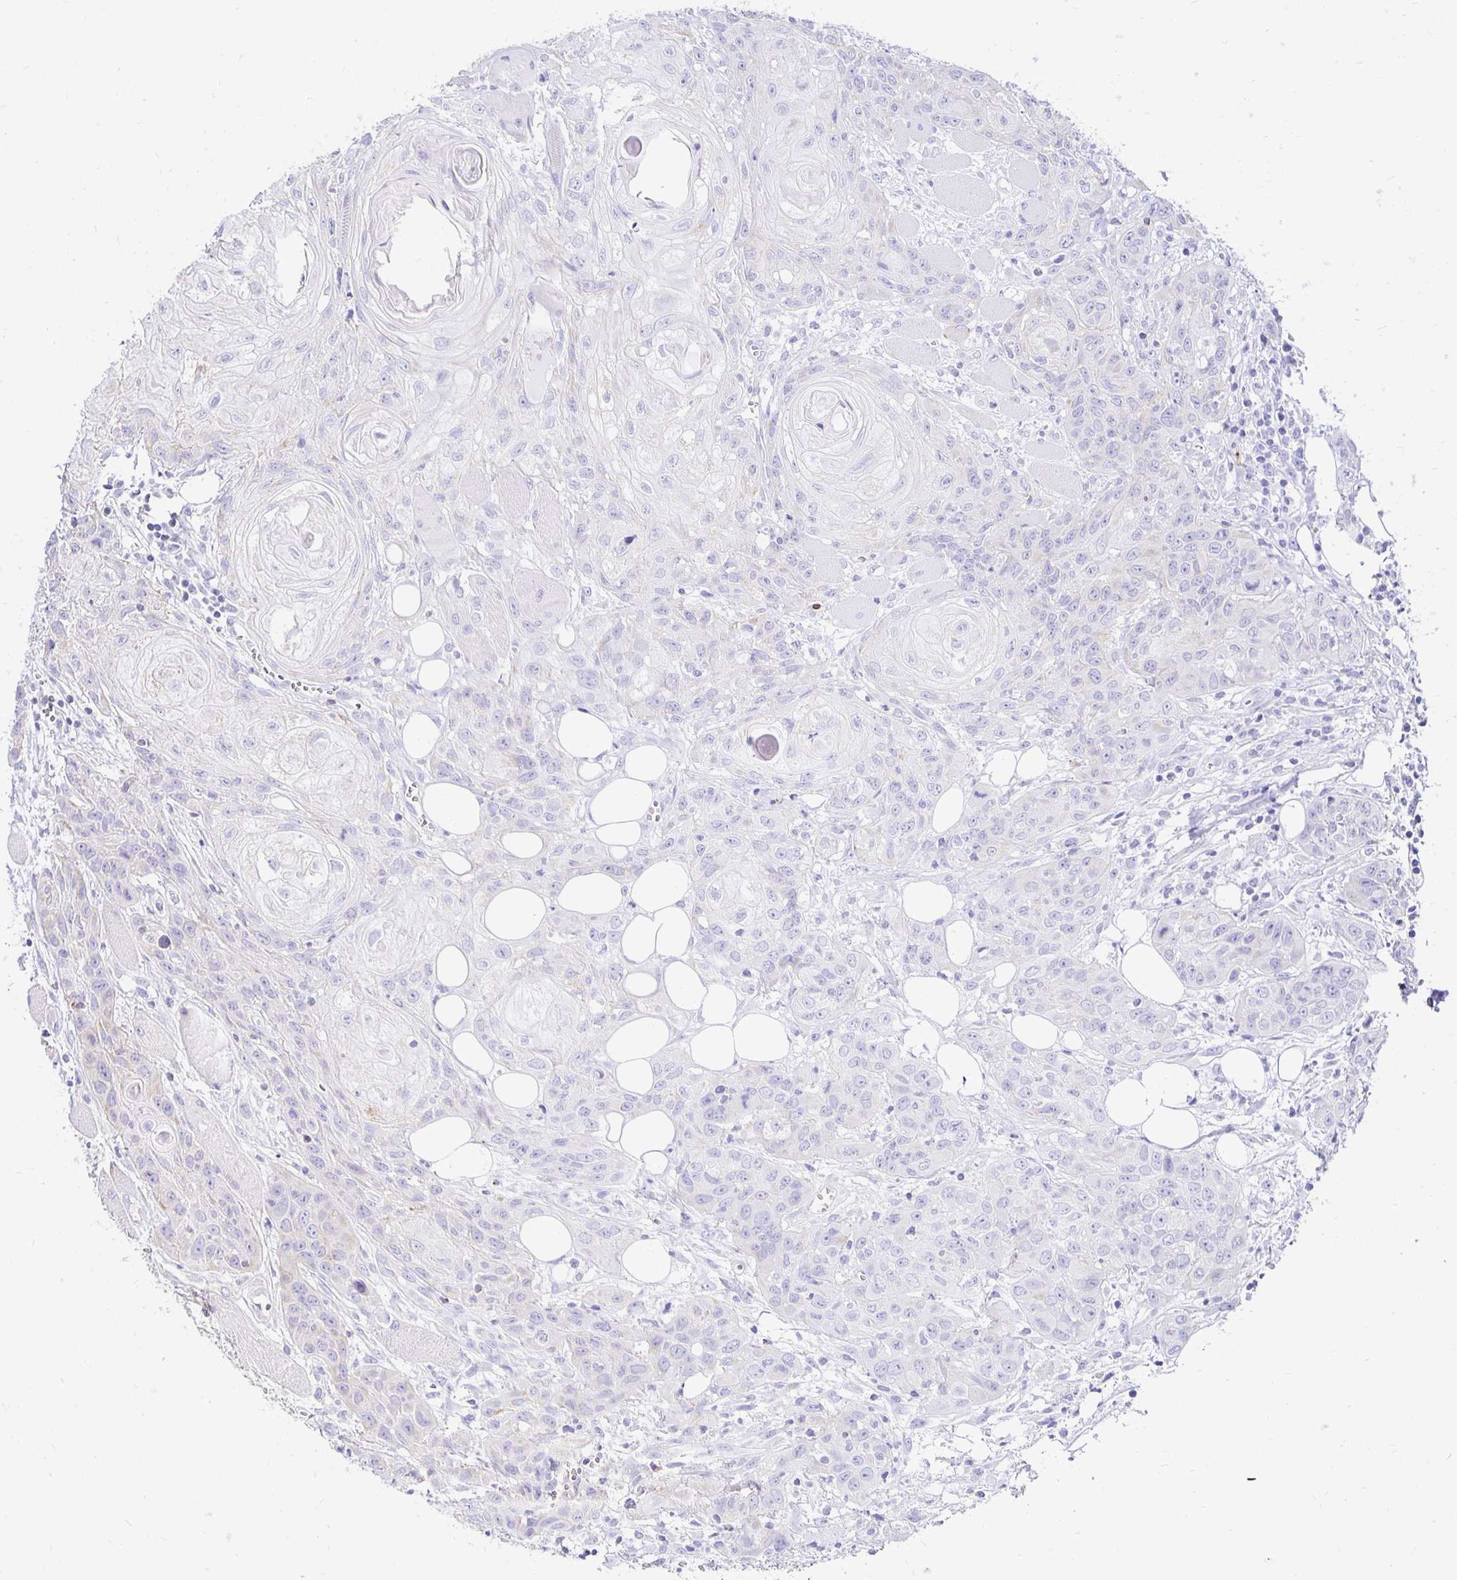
{"staining": {"intensity": "negative", "quantity": "none", "location": "none"}, "tissue": "head and neck cancer", "cell_type": "Tumor cells", "image_type": "cancer", "snomed": [{"axis": "morphology", "description": "Squamous cell carcinoma, NOS"}, {"axis": "topography", "description": "Oral tissue"}, {"axis": "topography", "description": "Head-Neck"}], "caption": "Micrograph shows no significant protein positivity in tumor cells of head and neck cancer.", "gene": "PLAAT2", "patient": {"sex": "male", "age": 58}}